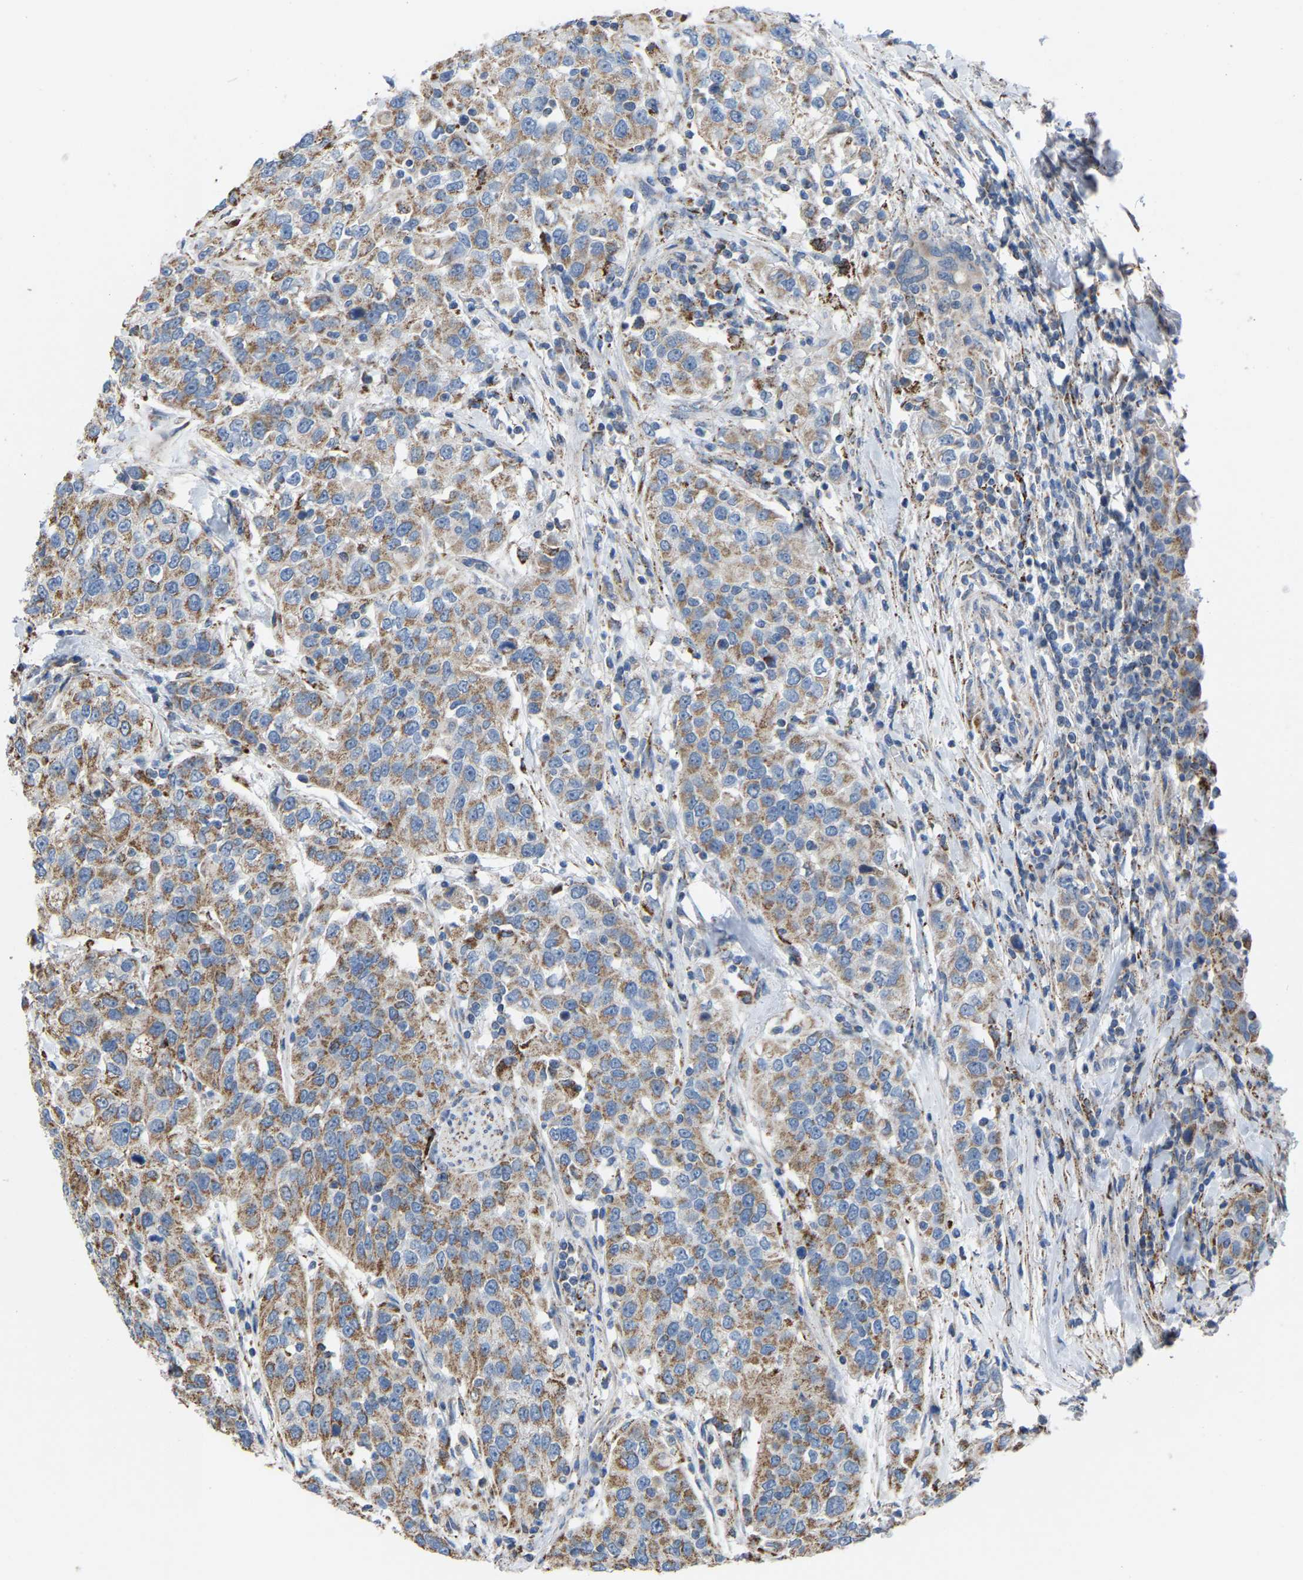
{"staining": {"intensity": "moderate", "quantity": ">75%", "location": "cytoplasmic/membranous"}, "tissue": "urothelial cancer", "cell_type": "Tumor cells", "image_type": "cancer", "snomed": [{"axis": "morphology", "description": "Urothelial carcinoma, High grade"}, {"axis": "topography", "description": "Urinary bladder"}], "caption": "Immunohistochemistry image of neoplastic tissue: urothelial carcinoma (high-grade) stained using IHC demonstrates medium levels of moderate protein expression localized specifically in the cytoplasmic/membranous of tumor cells, appearing as a cytoplasmic/membranous brown color.", "gene": "BCL10", "patient": {"sex": "female", "age": 80}}